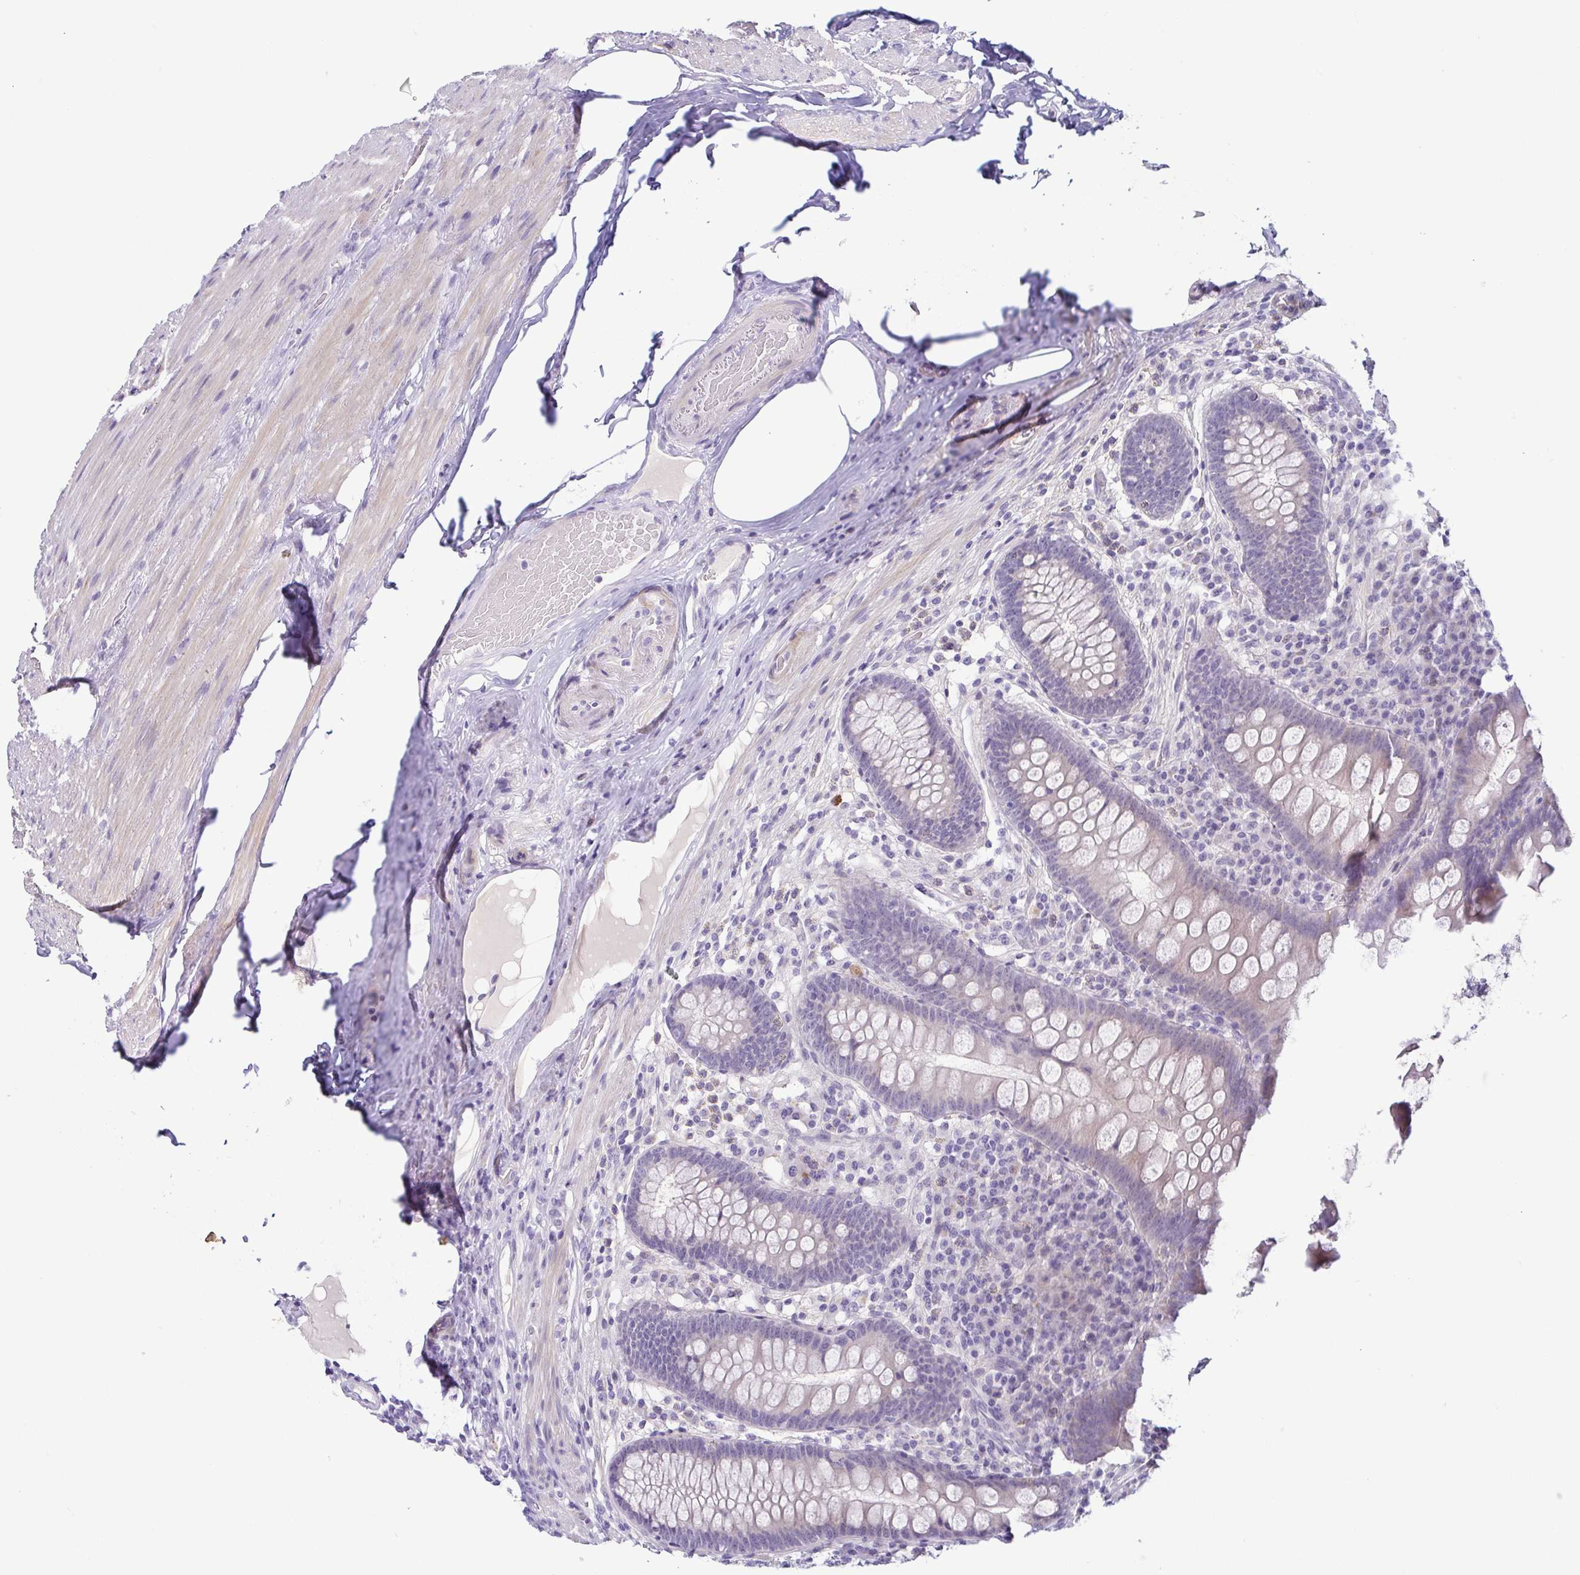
{"staining": {"intensity": "negative", "quantity": "none", "location": "none"}, "tissue": "appendix", "cell_type": "Glandular cells", "image_type": "normal", "snomed": [{"axis": "morphology", "description": "Normal tissue, NOS"}, {"axis": "topography", "description": "Appendix"}], "caption": "The micrograph demonstrates no staining of glandular cells in benign appendix.", "gene": "TERT", "patient": {"sex": "male", "age": 71}}